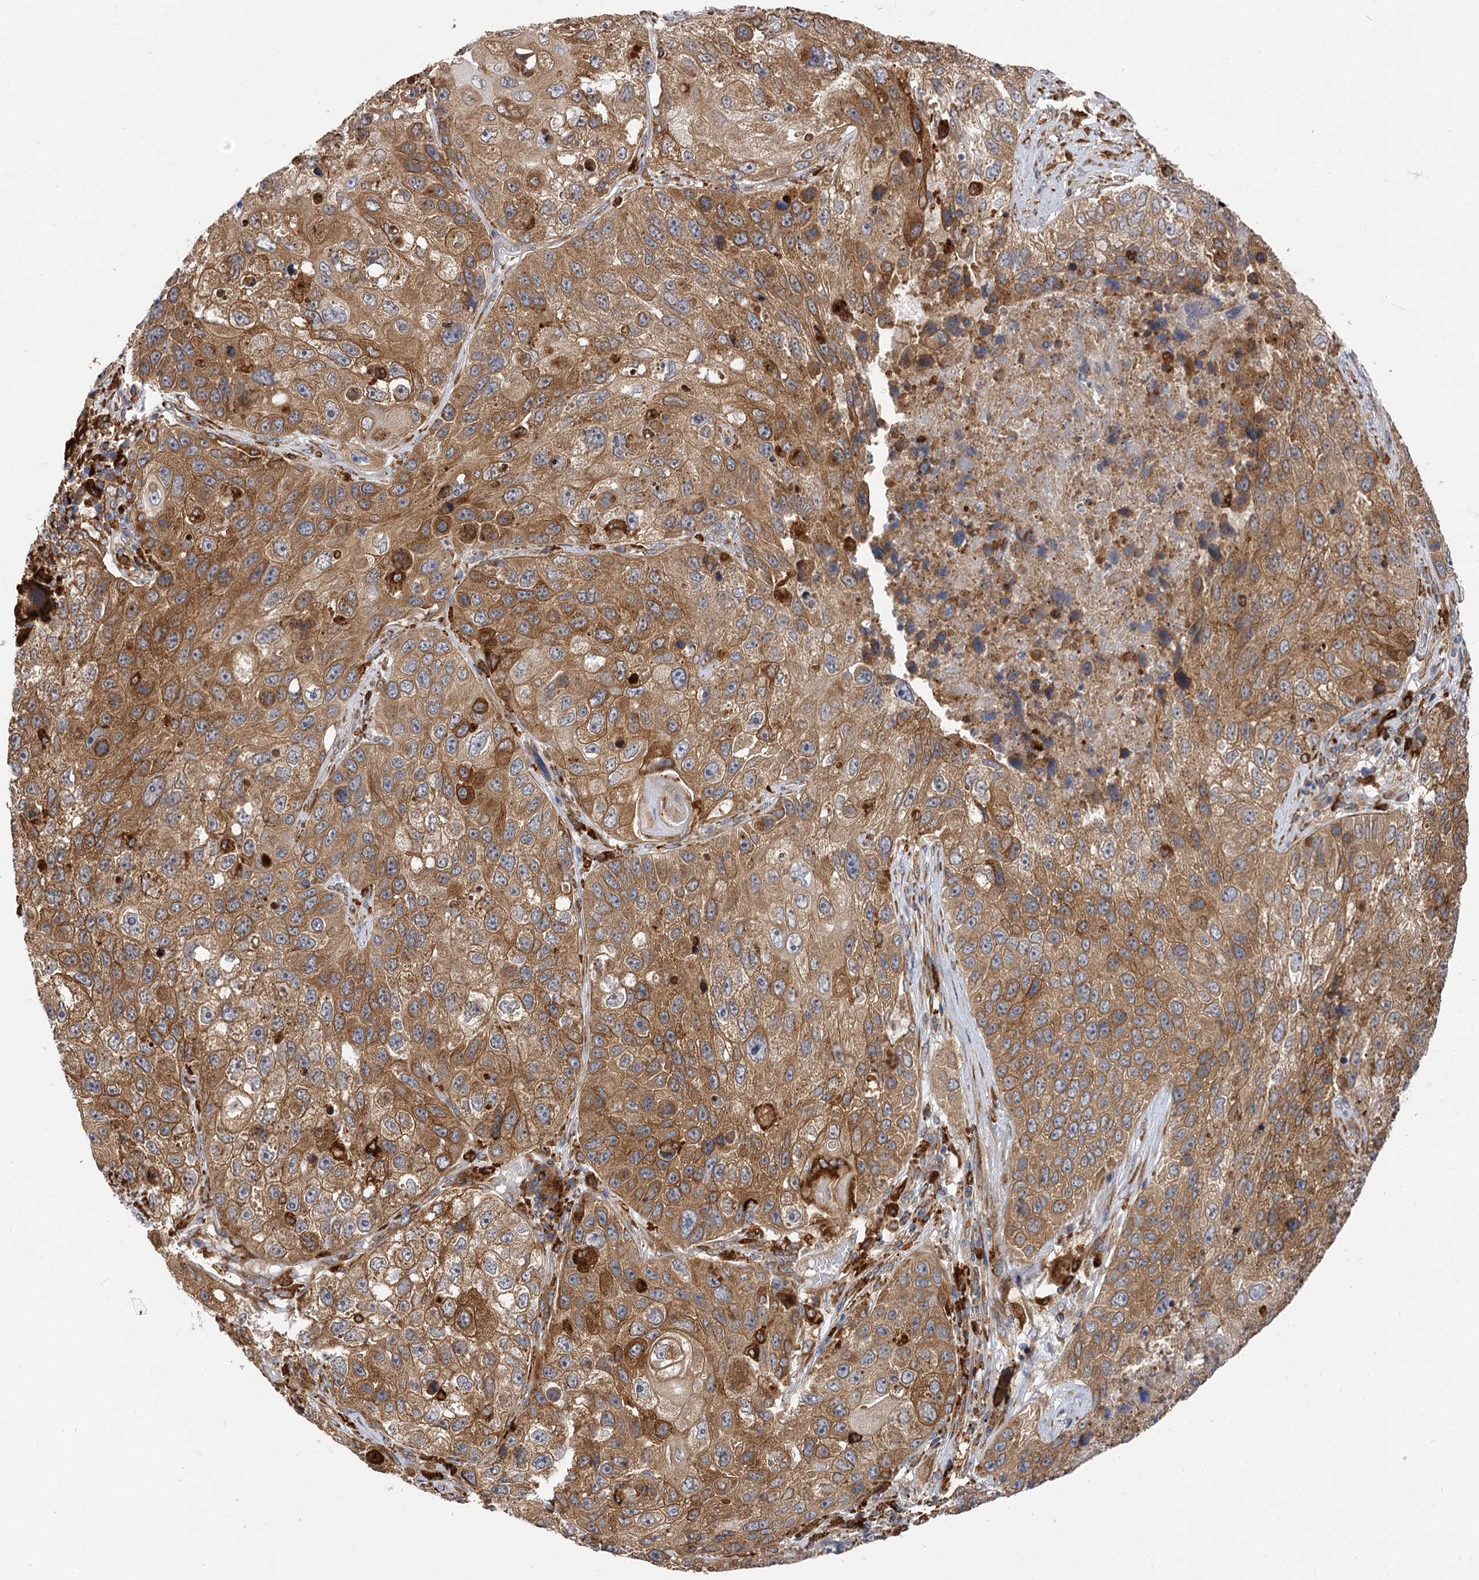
{"staining": {"intensity": "moderate", "quantity": ">75%", "location": "cytoplasmic/membranous"}, "tissue": "lung cancer", "cell_type": "Tumor cells", "image_type": "cancer", "snomed": [{"axis": "morphology", "description": "Squamous cell carcinoma, NOS"}, {"axis": "topography", "description": "Lung"}], "caption": "A photomicrograph showing moderate cytoplasmic/membranous positivity in about >75% of tumor cells in squamous cell carcinoma (lung), as visualized by brown immunohistochemical staining.", "gene": "PPIP5K2", "patient": {"sex": "male", "age": 61}}